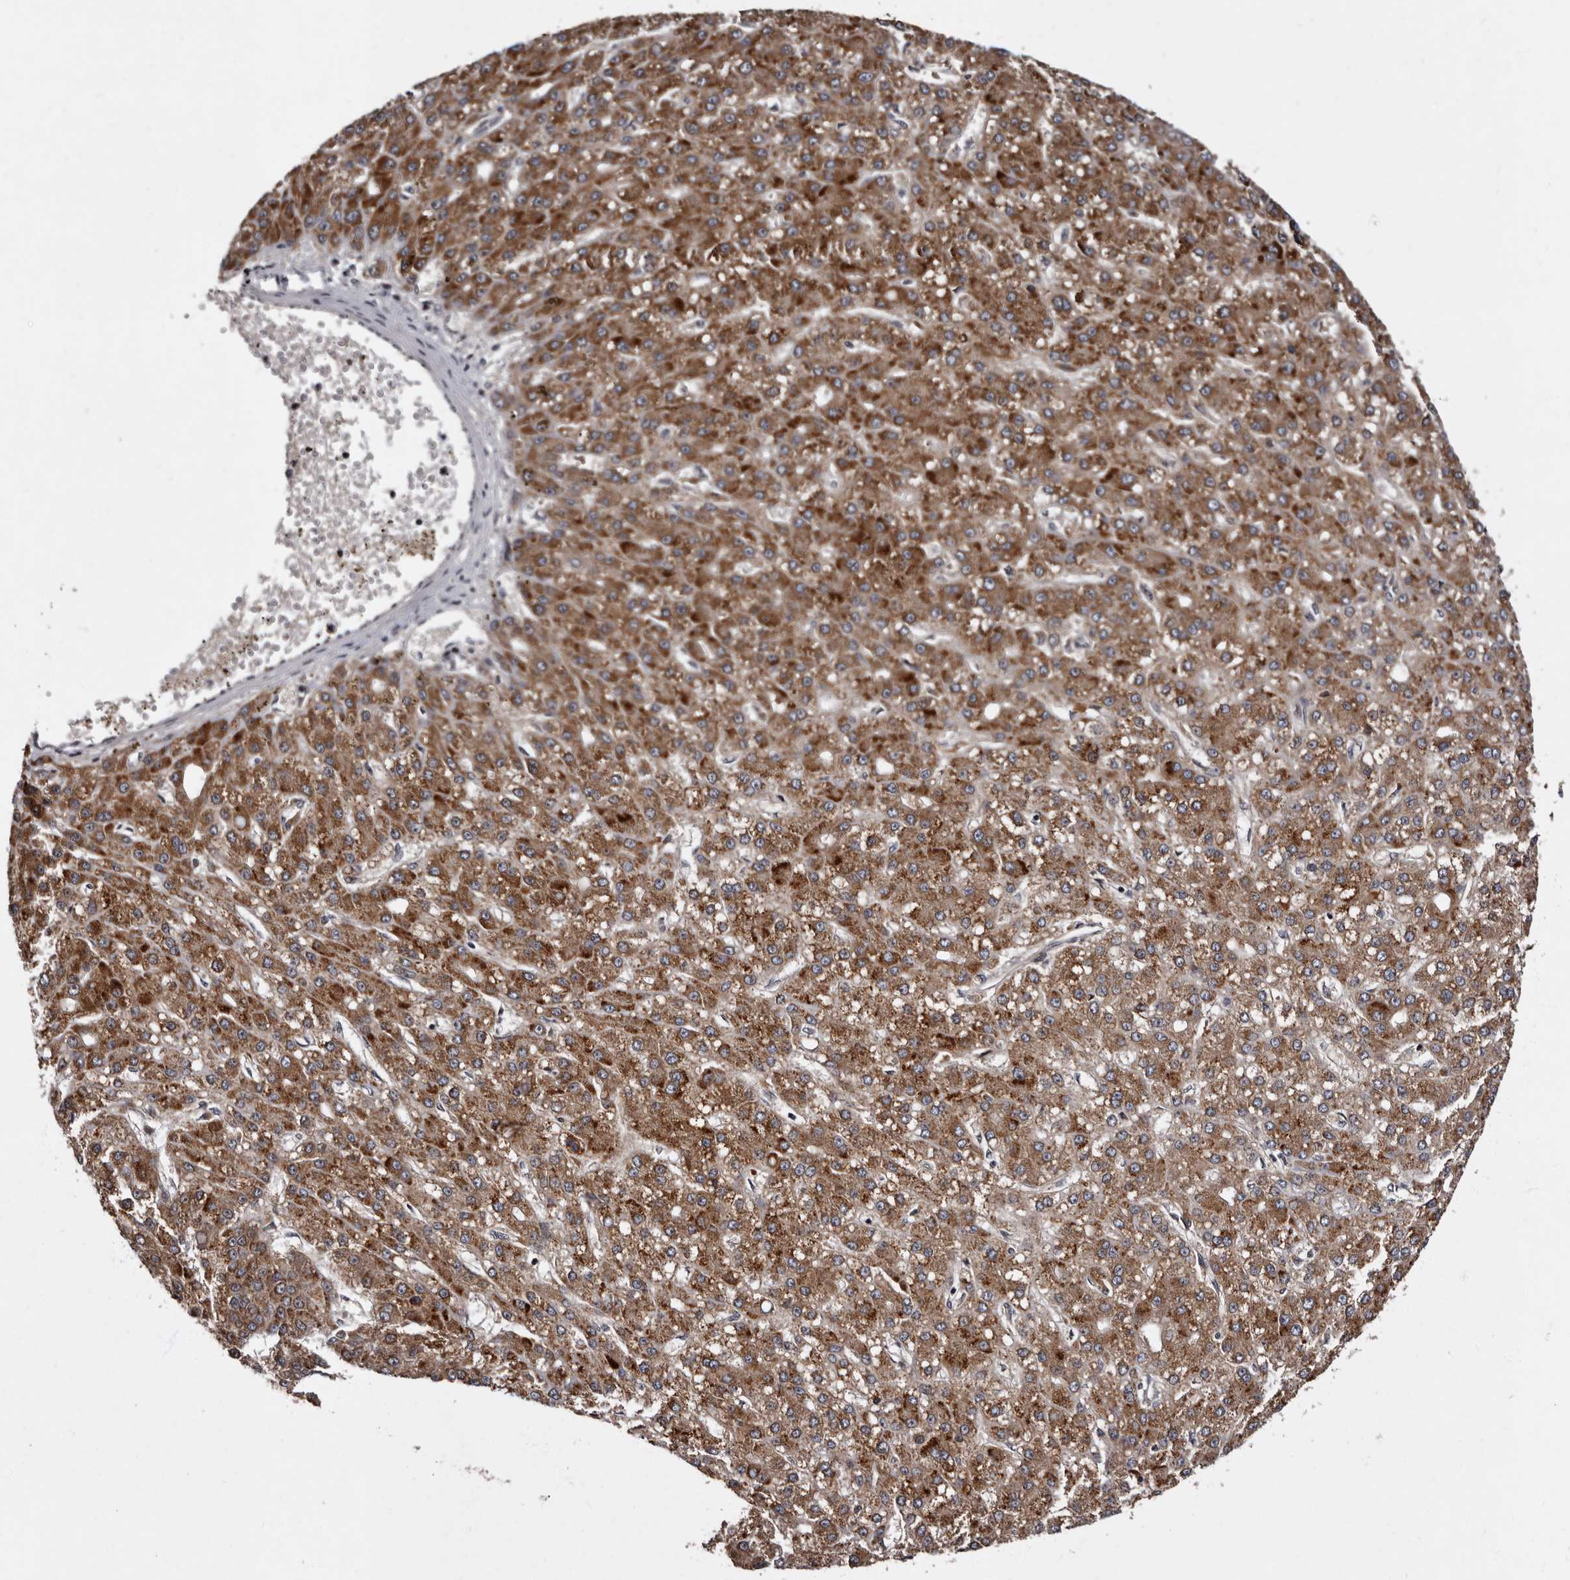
{"staining": {"intensity": "moderate", "quantity": ">75%", "location": "cytoplasmic/membranous"}, "tissue": "liver cancer", "cell_type": "Tumor cells", "image_type": "cancer", "snomed": [{"axis": "morphology", "description": "Carcinoma, Hepatocellular, NOS"}, {"axis": "topography", "description": "Liver"}], "caption": "A medium amount of moderate cytoplasmic/membranous expression is appreciated in approximately >75% of tumor cells in liver cancer (hepatocellular carcinoma) tissue. The protein is shown in brown color, while the nuclei are stained blue.", "gene": "TNKS", "patient": {"sex": "male", "age": 67}}